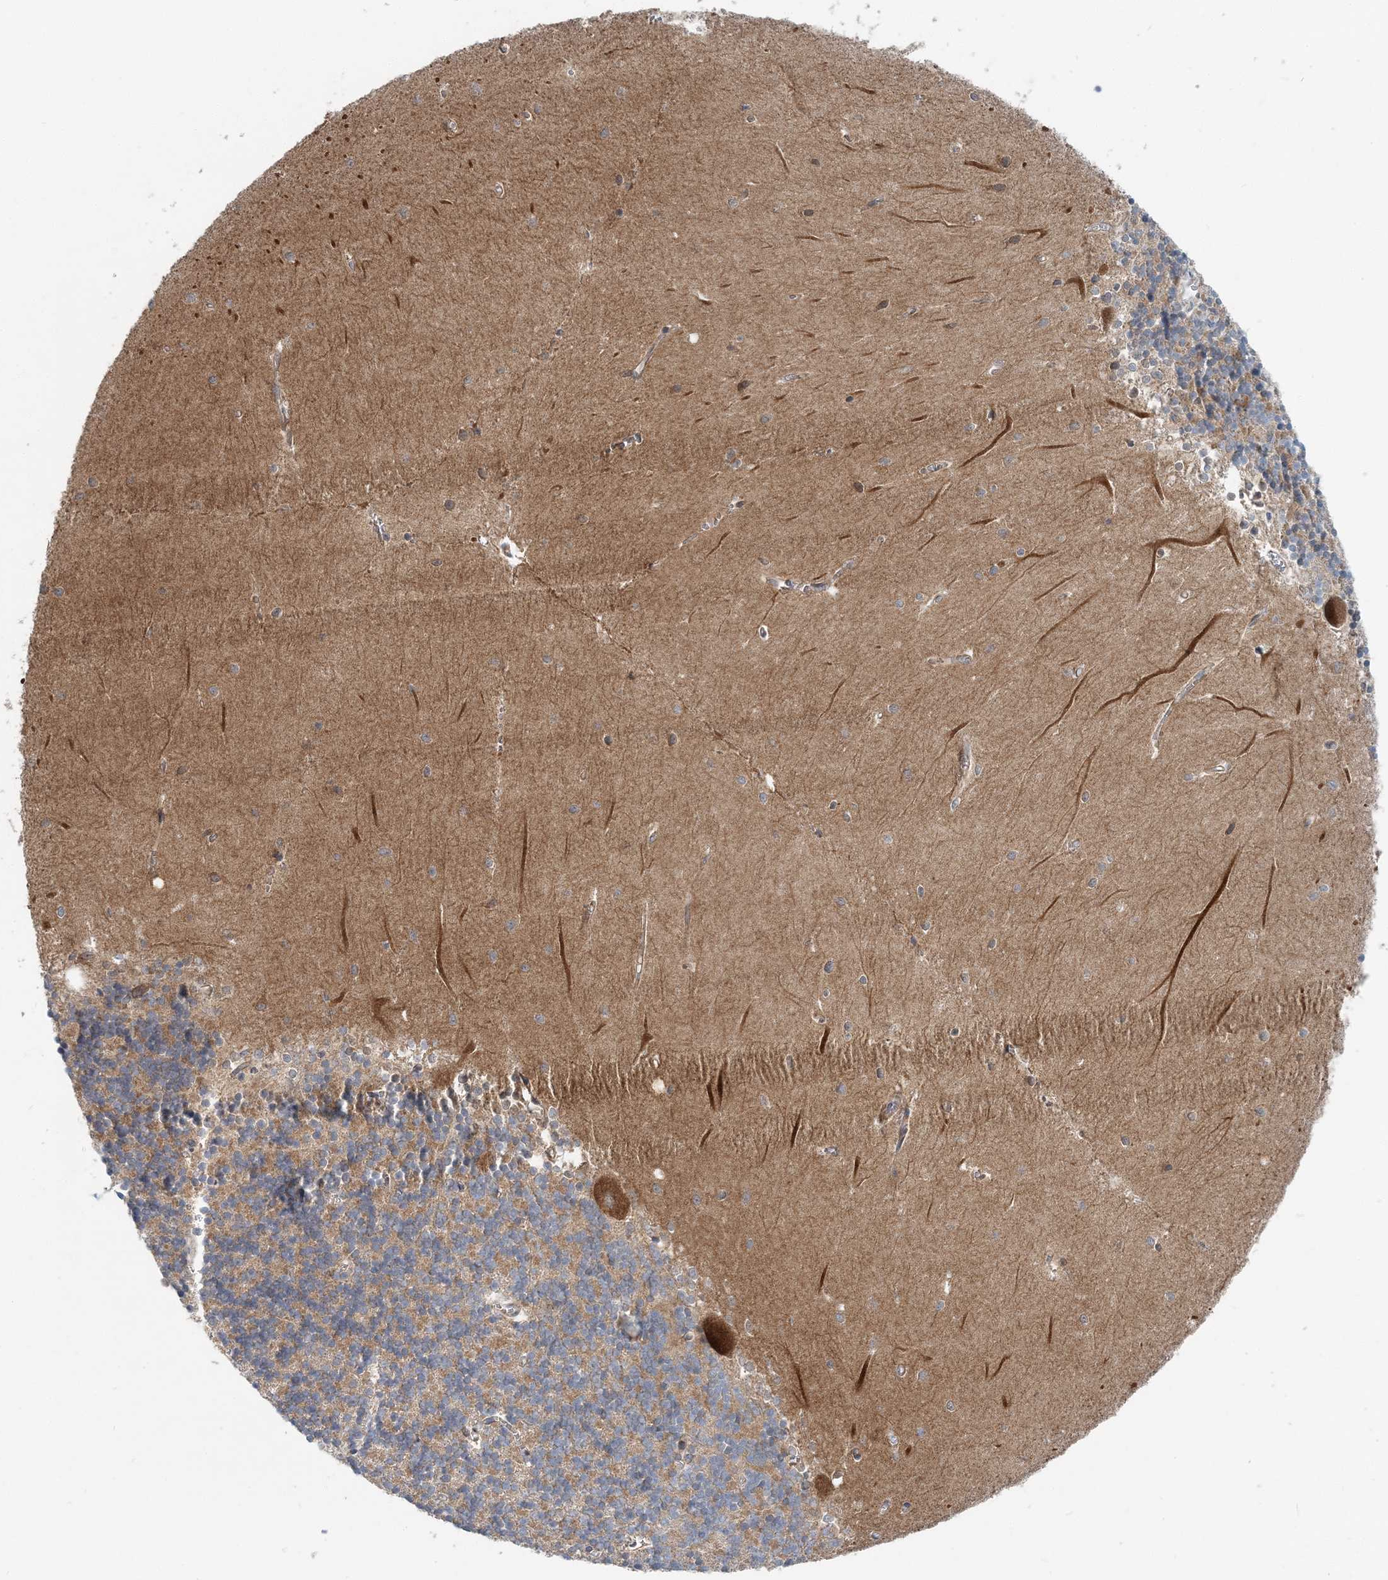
{"staining": {"intensity": "weak", "quantity": "25%-75%", "location": "cytoplasmic/membranous"}, "tissue": "cerebellum", "cell_type": "Cells in granular layer", "image_type": "normal", "snomed": [{"axis": "morphology", "description": "Normal tissue, NOS"}, {"axis": "topography", "description": "Cerebellum"}], "caption": "Cerebellum was stained to show a protein in brown. There is low levels of weak cytoplasmic/membranous expression in about 25%-75% of cells in granular layer.", "gene": "MOB4", "patient": {"sex": "male", "age": 37}}